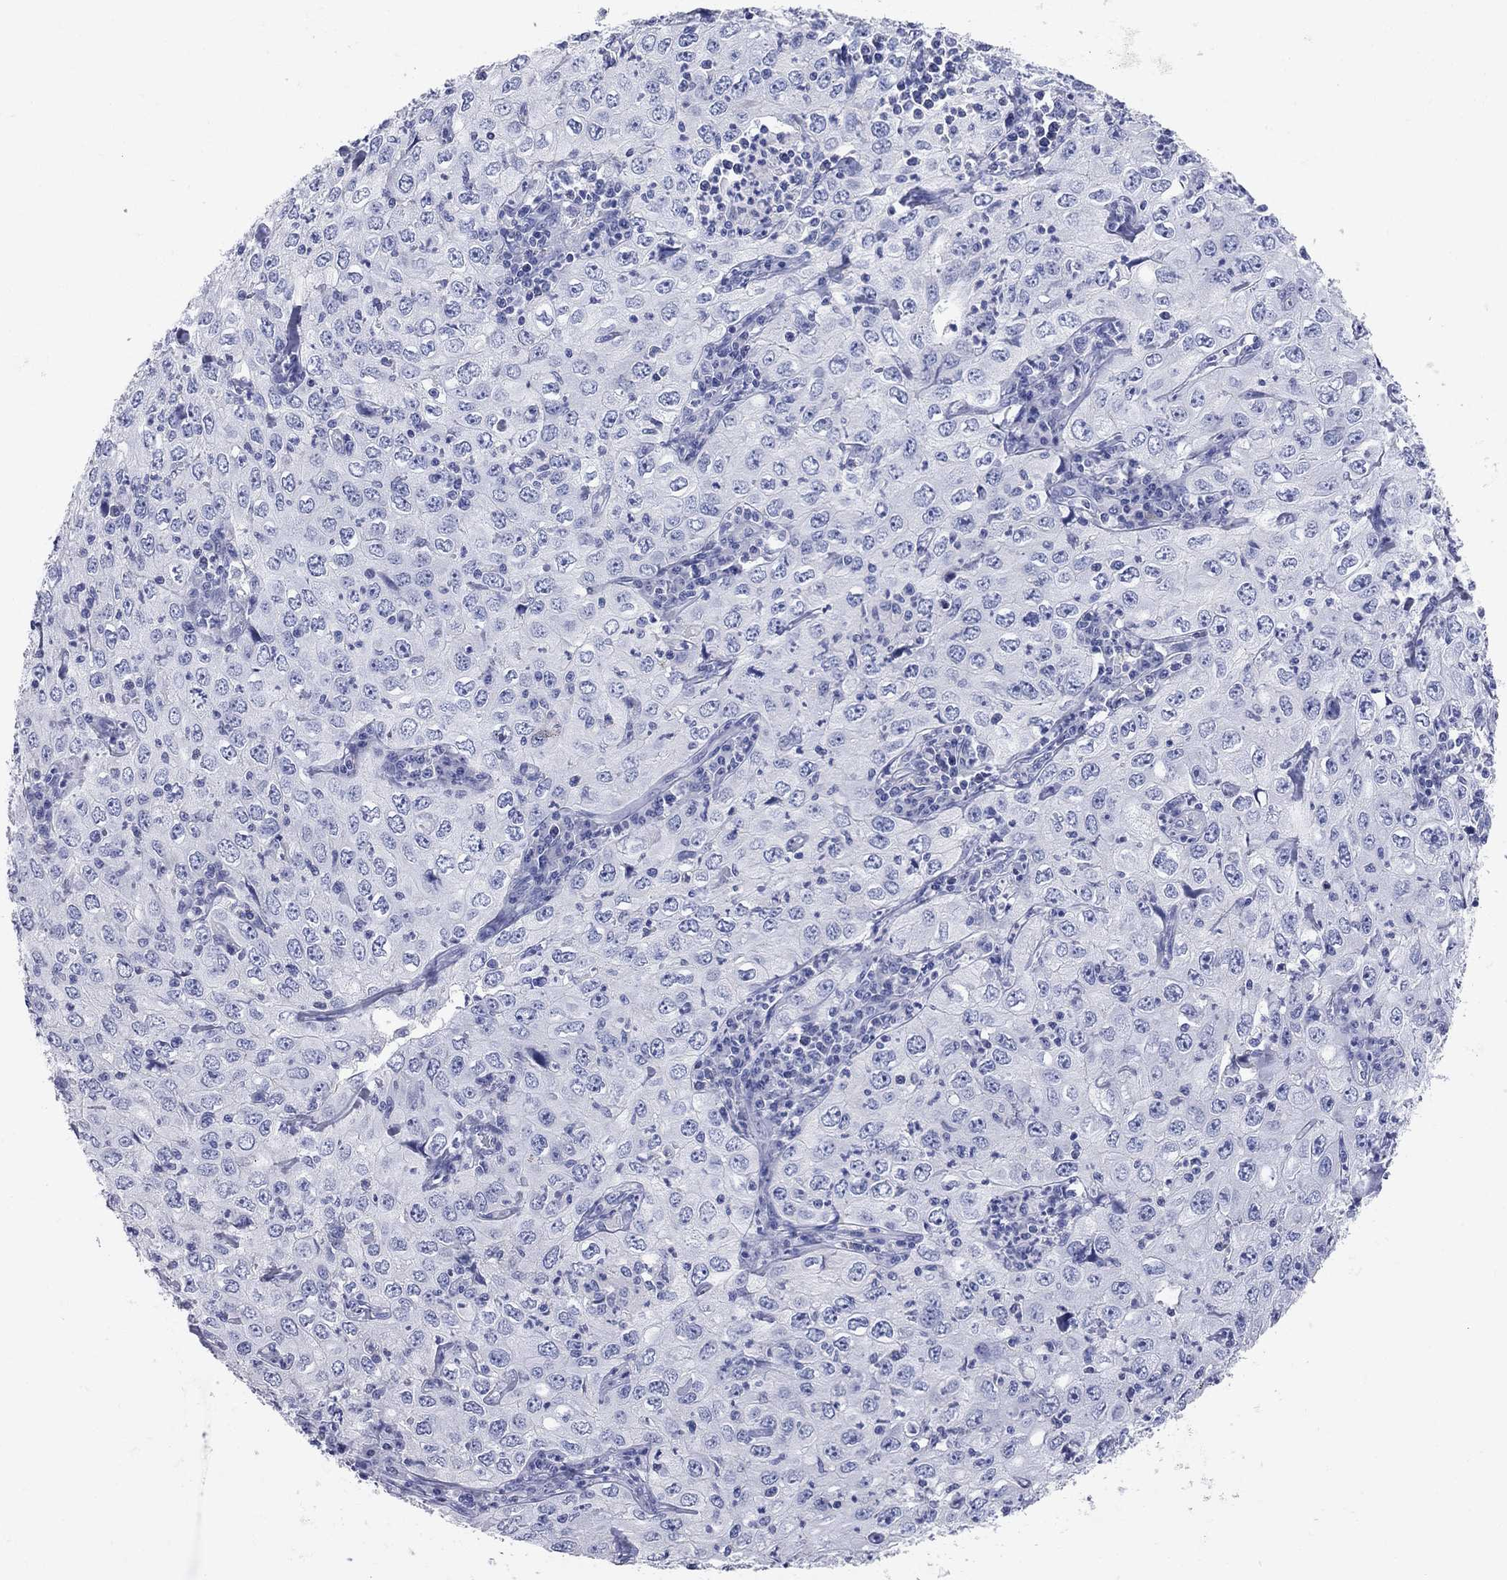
{"staining": {"intensity": "negative", "quantity": "none", "location": "none"}, "tissue": "cervical cancer", "cell_type": "Tumor cells", "image_type": "cancer", "snomed": [{"axis": "morphology", "description": "Squamous cell carcinoma, NOS"}, {"axis": "topography", "description": "Cervix"}], "caption": "Tumor cells are negative for protein expression in human cervical cancer (squamous cell carcinoma). (Stains: DAB (3,3'-diaminobenzidine) immunohistochemistry (IHC) with hematoxylin counter stain, Microscopy: brightfield microscopy at high magnification).", "gene": "AOX1", "patient": {"sex": "female", "age": 24}}